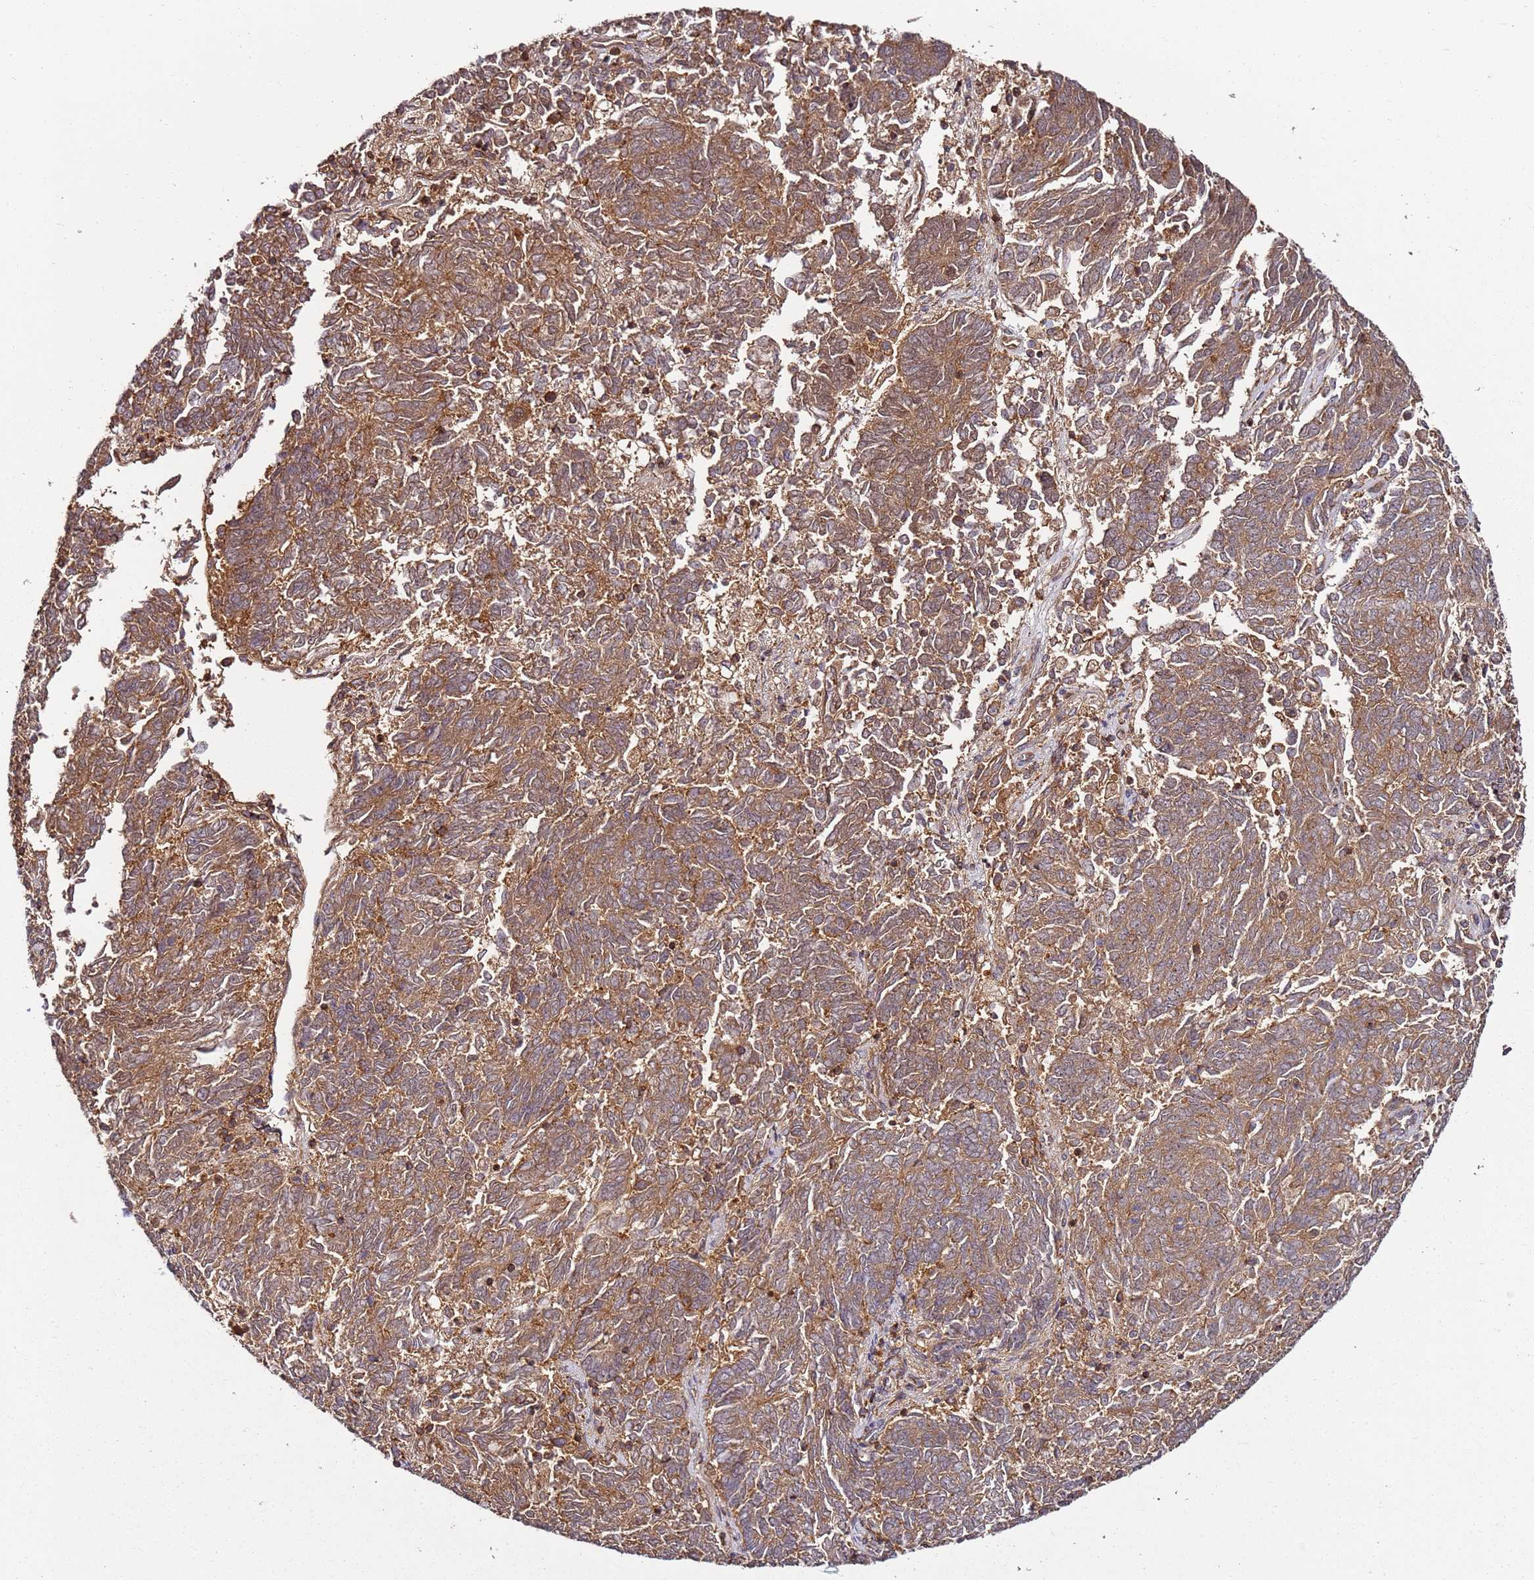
{"staining": {"intensity": "moderate", "quantity": ">75%", "location": "cytoplasmic/membranous"}, "tissue": "endometrial cancer", "cell_type": "Tumor cells", "image_type": "cancer", "snomed": [{"axis": "morphology", "description": "Adenocarcinoma, NOS"}, {"axis": "topography", "description": "Endometrium"}], "caption": "This is an image of immunohistochemistry (IHC) staining of endometrial cancer, which shows moderate expression in the cytoplasmic/membranous of tumor cells.", "gene": "PRMT7", "patient": {"sex": "female", "age": 80}}